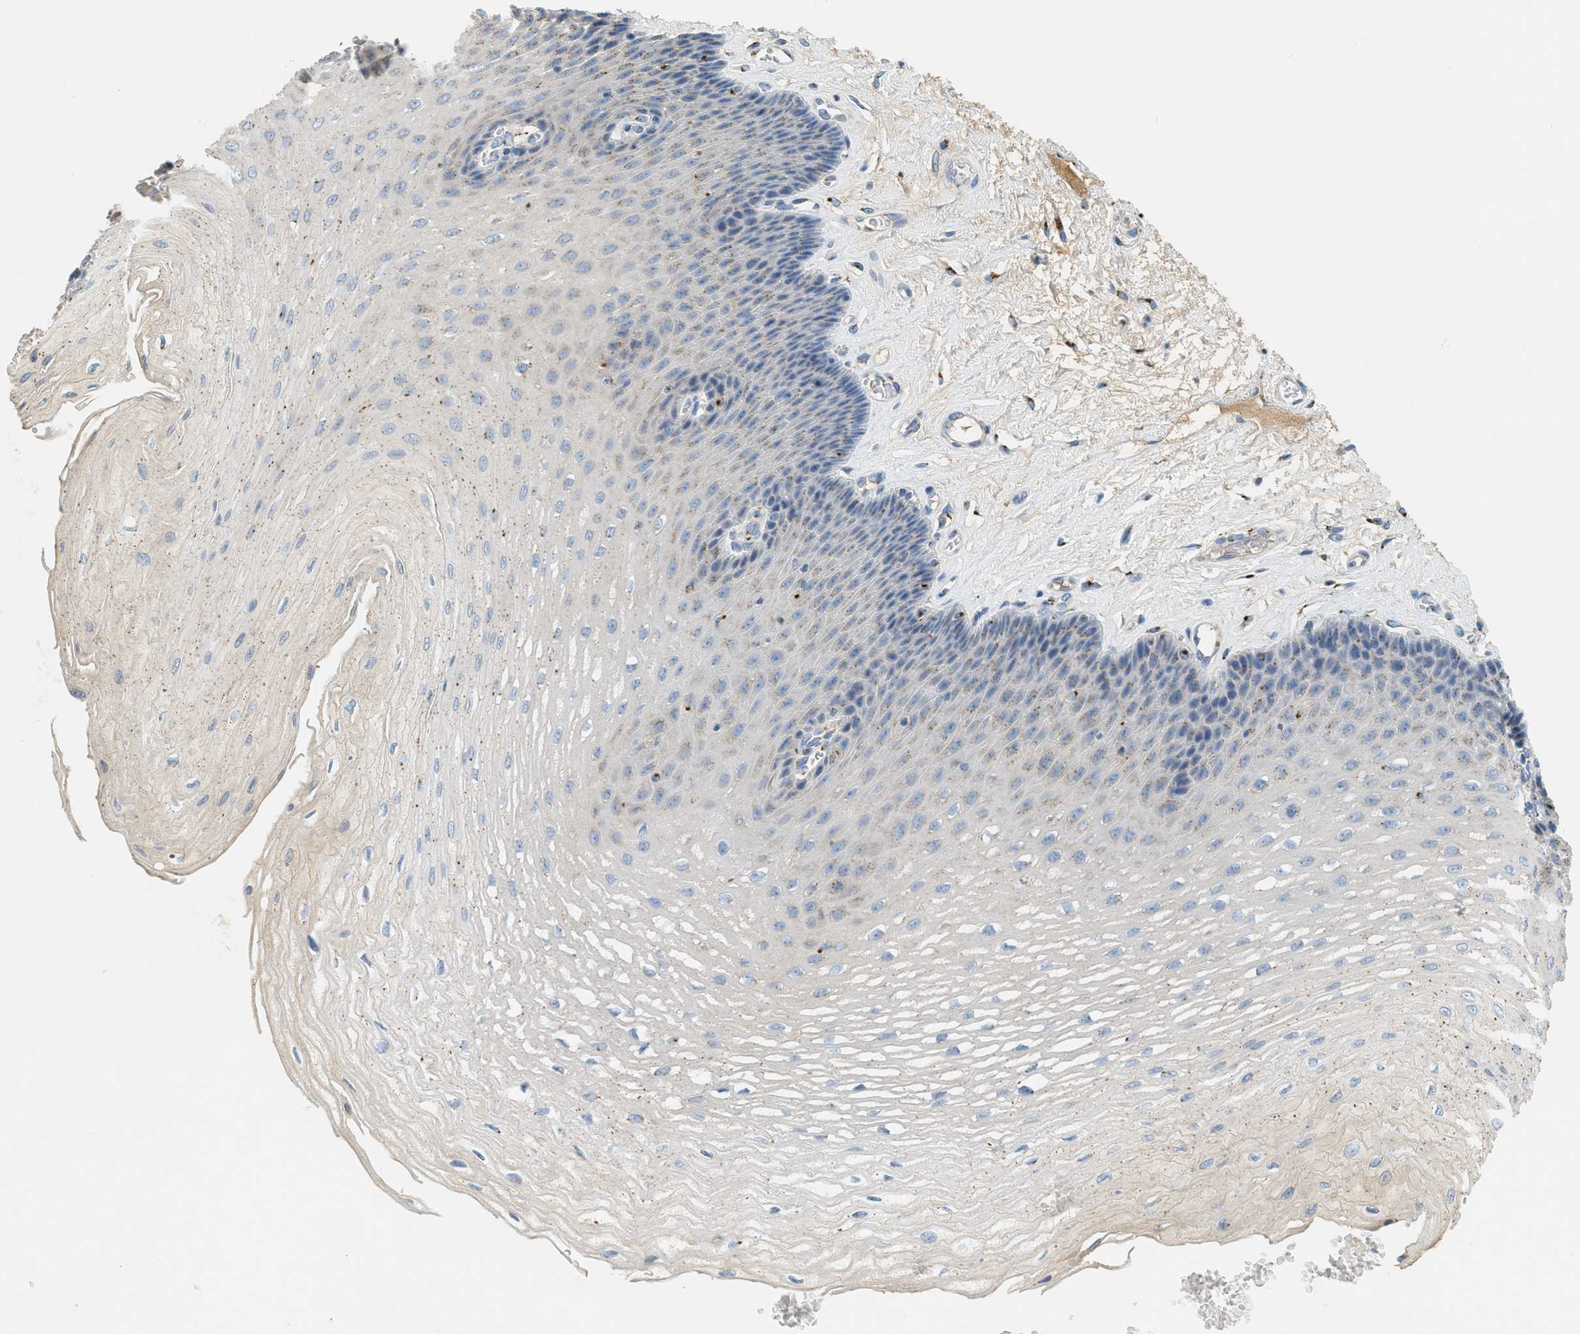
{"staining": {"intensity": "weak", "quantity": "<25%", "location": "cytoplasmic/membranous"}, "tissue": "esophagus", "cell_type": "Squamous epithelial cells", "image_type": "normal", "snomed": [{"axis": "morphology", "description": "Normal tissue, NOS"}, {"axis": "topography", "description": "Esophagus"}], "caption": "This is an immunohistochemistry (IHC) micrograph of normal human esophagus. There is no positivity in squamous epithelial cells.", "gene": "ENTPD4", "patient": {"sex": "female", "age": 72}}